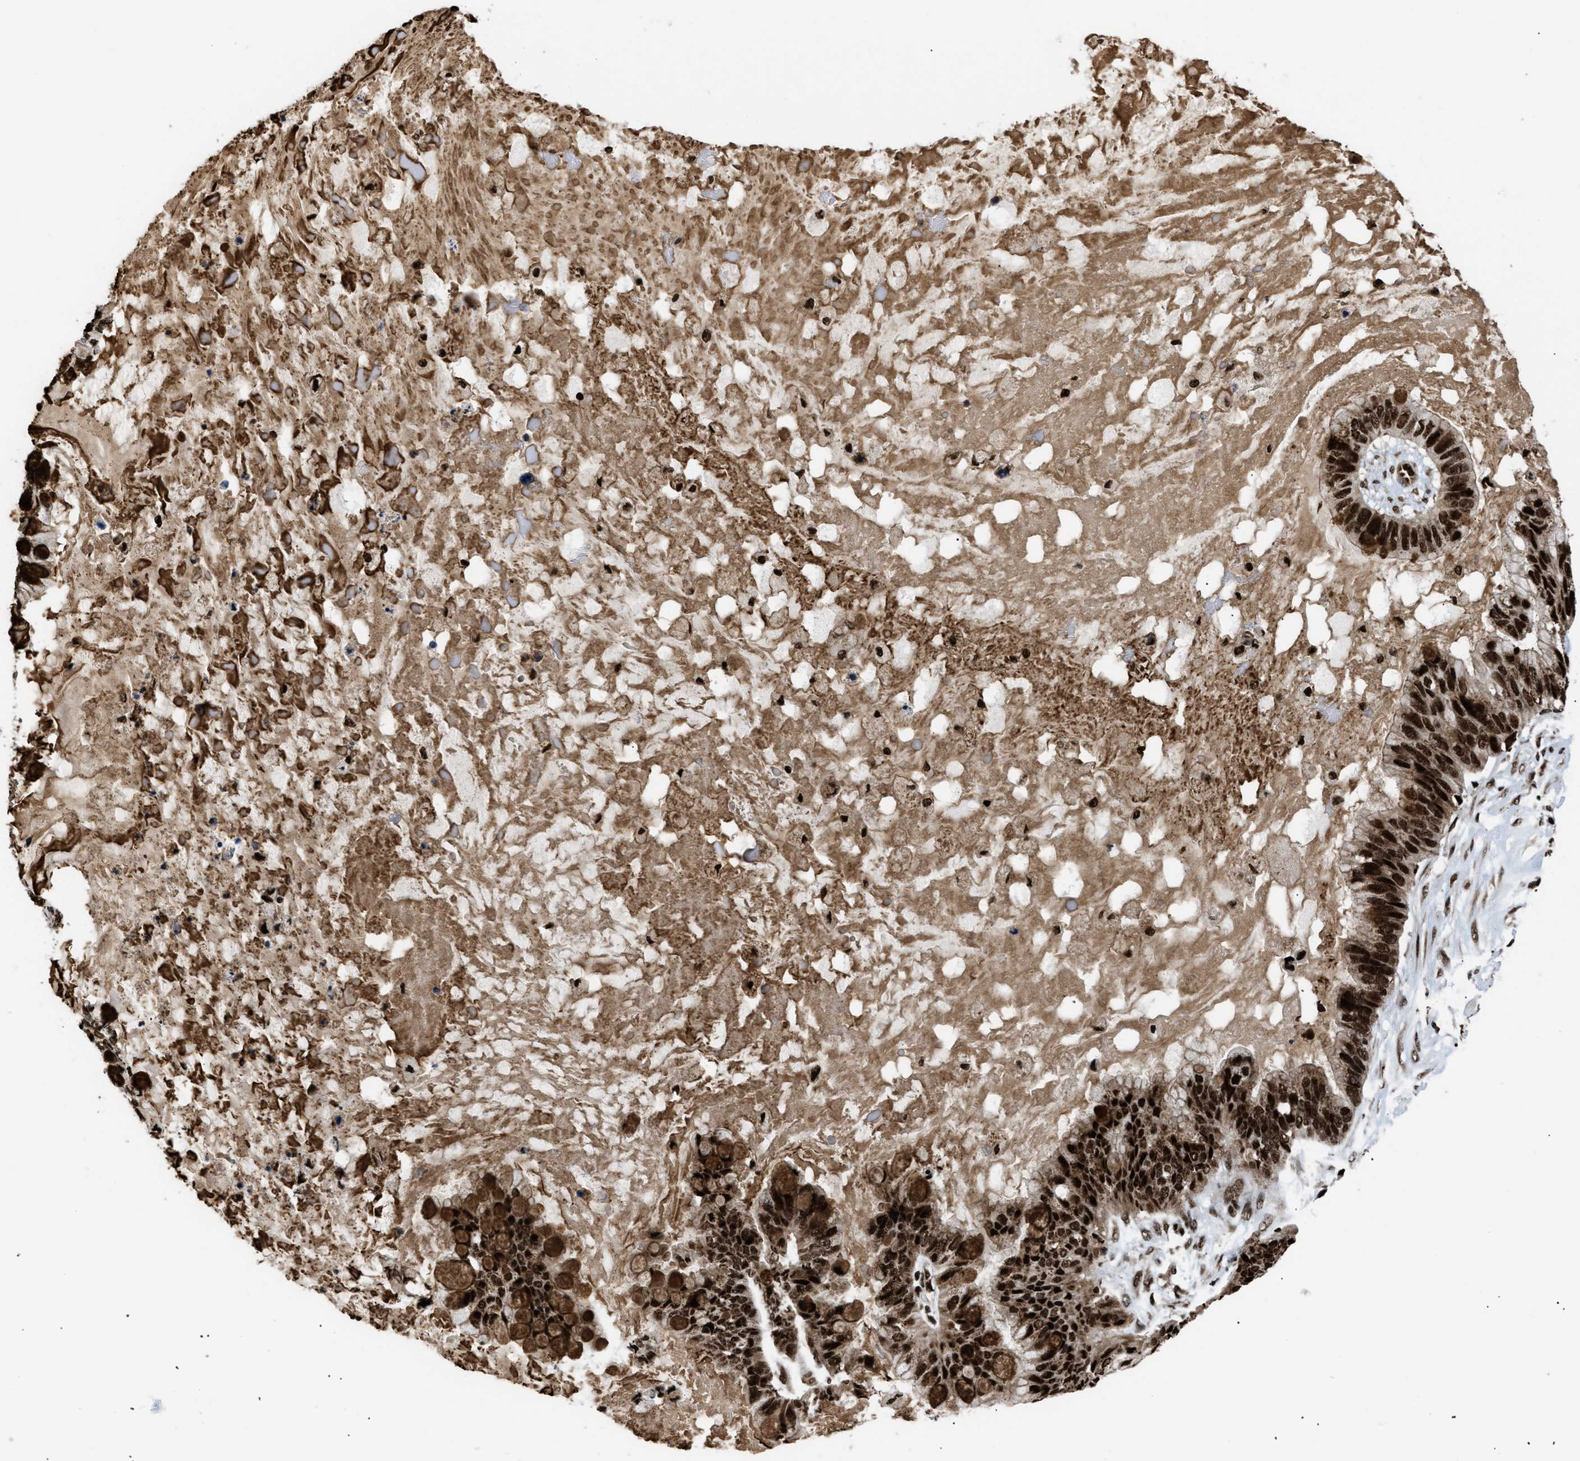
{"staining": {"intensity": "strong", "quantity": ">75%", "location": "cytoplasmic/membranous,nuclear"}, "tissue": "ovarian cancer", "cell_type": "Tumor cells", "image_type": "cancer", "snomed": [{"axis": "morphology", "description": "Cystadenocarcinoma, mucinous, NOS"}, {"axis": "topography", "description": "Ovary"}], "caption": "Immunohistochemistry histopathology image of ovarian cancer (mucinous cystadenocarcinoma) stained for a protein (brown), which reveals high levels of strong cytoplasmic/membranous and nuclear expression in about >75% of tumor cells.", "gene": "RBM5", "patient": {"sex": "female", "age": 80}}